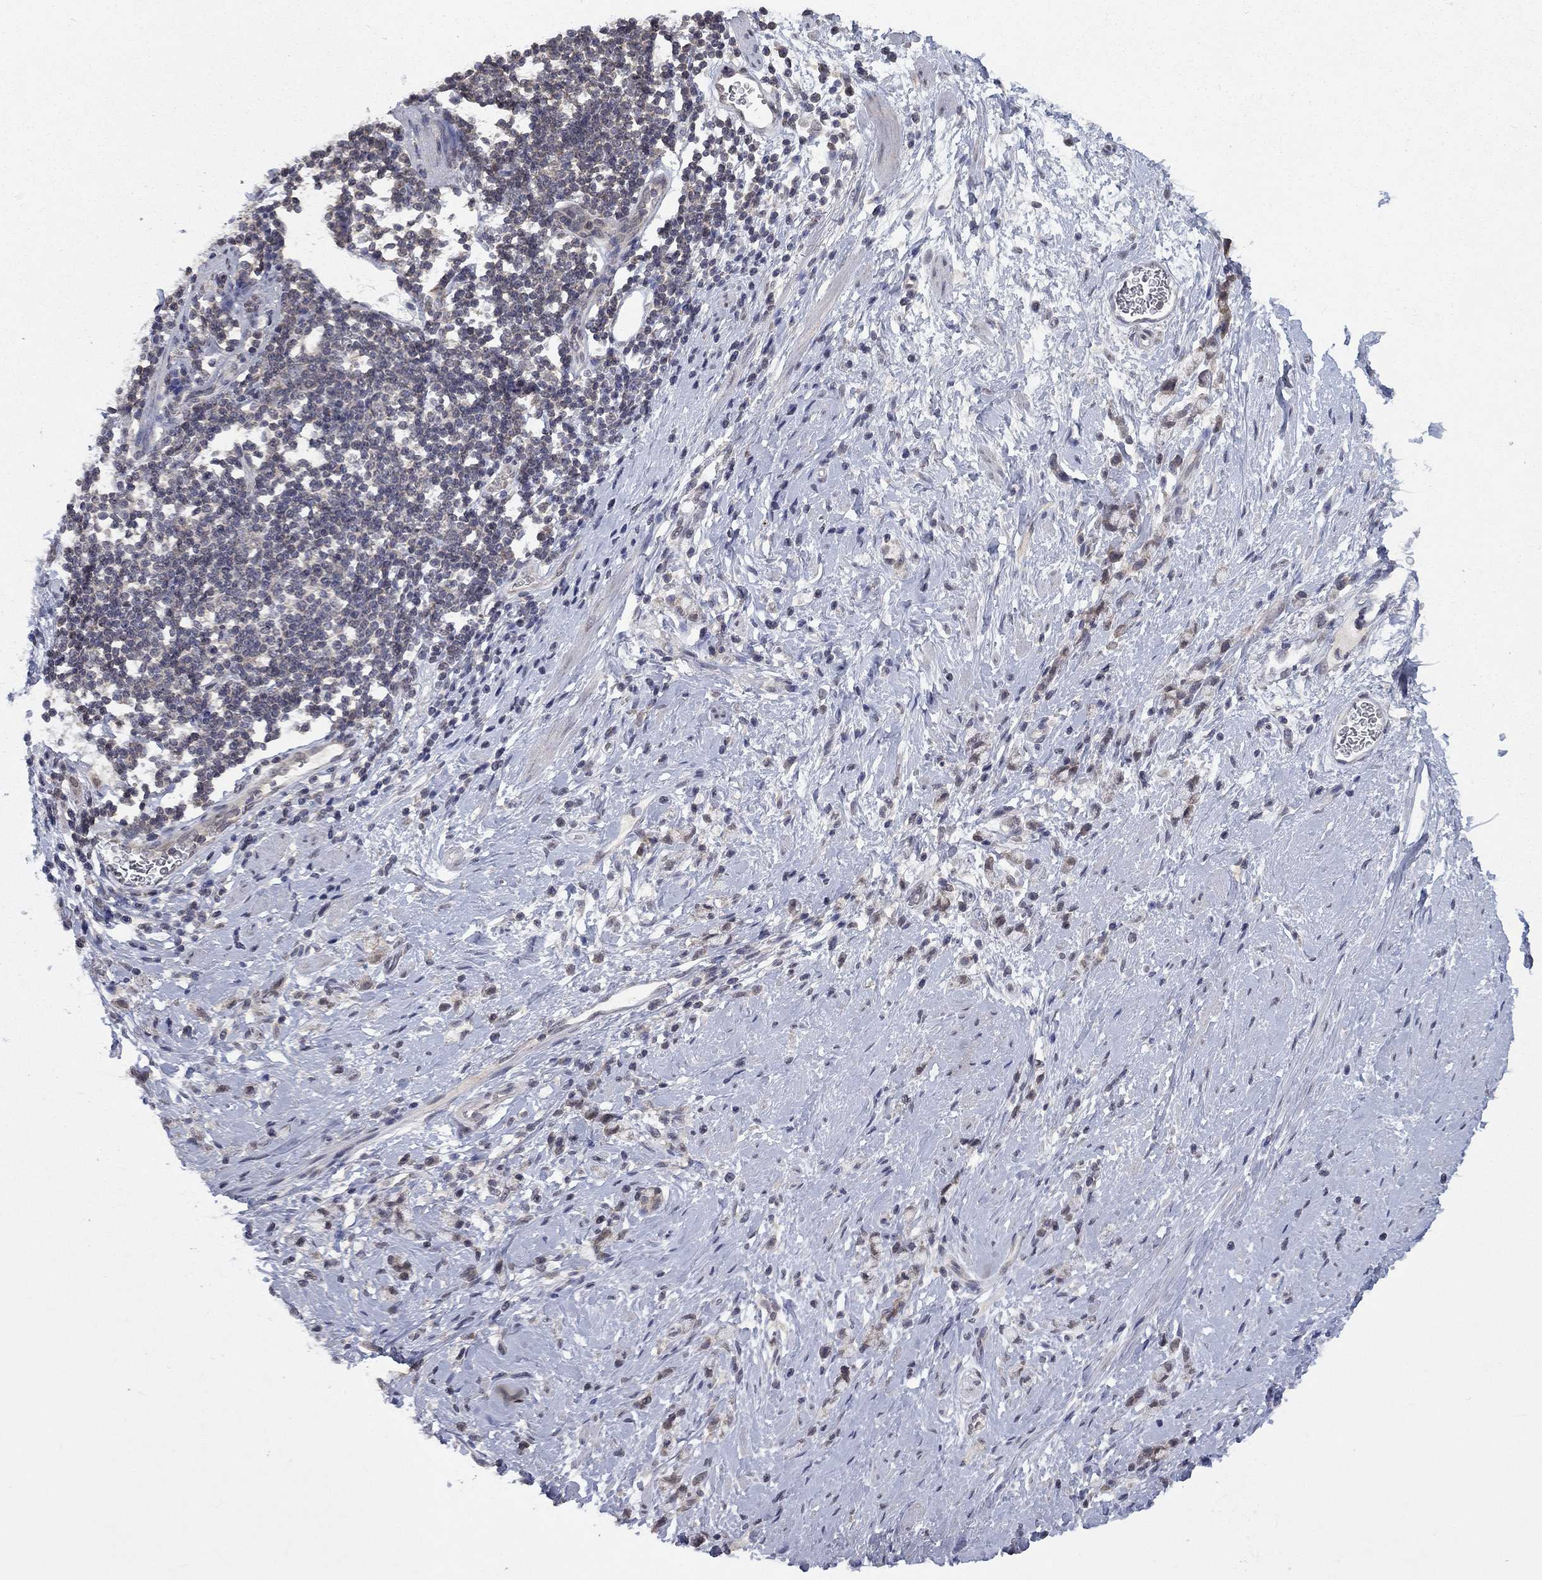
{"staining": {"intensity": "negative", "quantity": "none", "location": "none"}, "tissue": "stomach cancer", "cell_type": "Tumor cells", "image_type": "cancer", "snomed": [{"axis": "morphology", "description": "Adenocarcinoma, NOS"}, {"axis": "topography", "description": "Stomach"}], "caption": "Immunohistochemistry (IHC) photomicrograph of human stomach cancer stained for a protein (brown), which shows no positivity in tumor cells.", "gene": "SPATA33", "patient": {"sex": "male", "age": 58}}